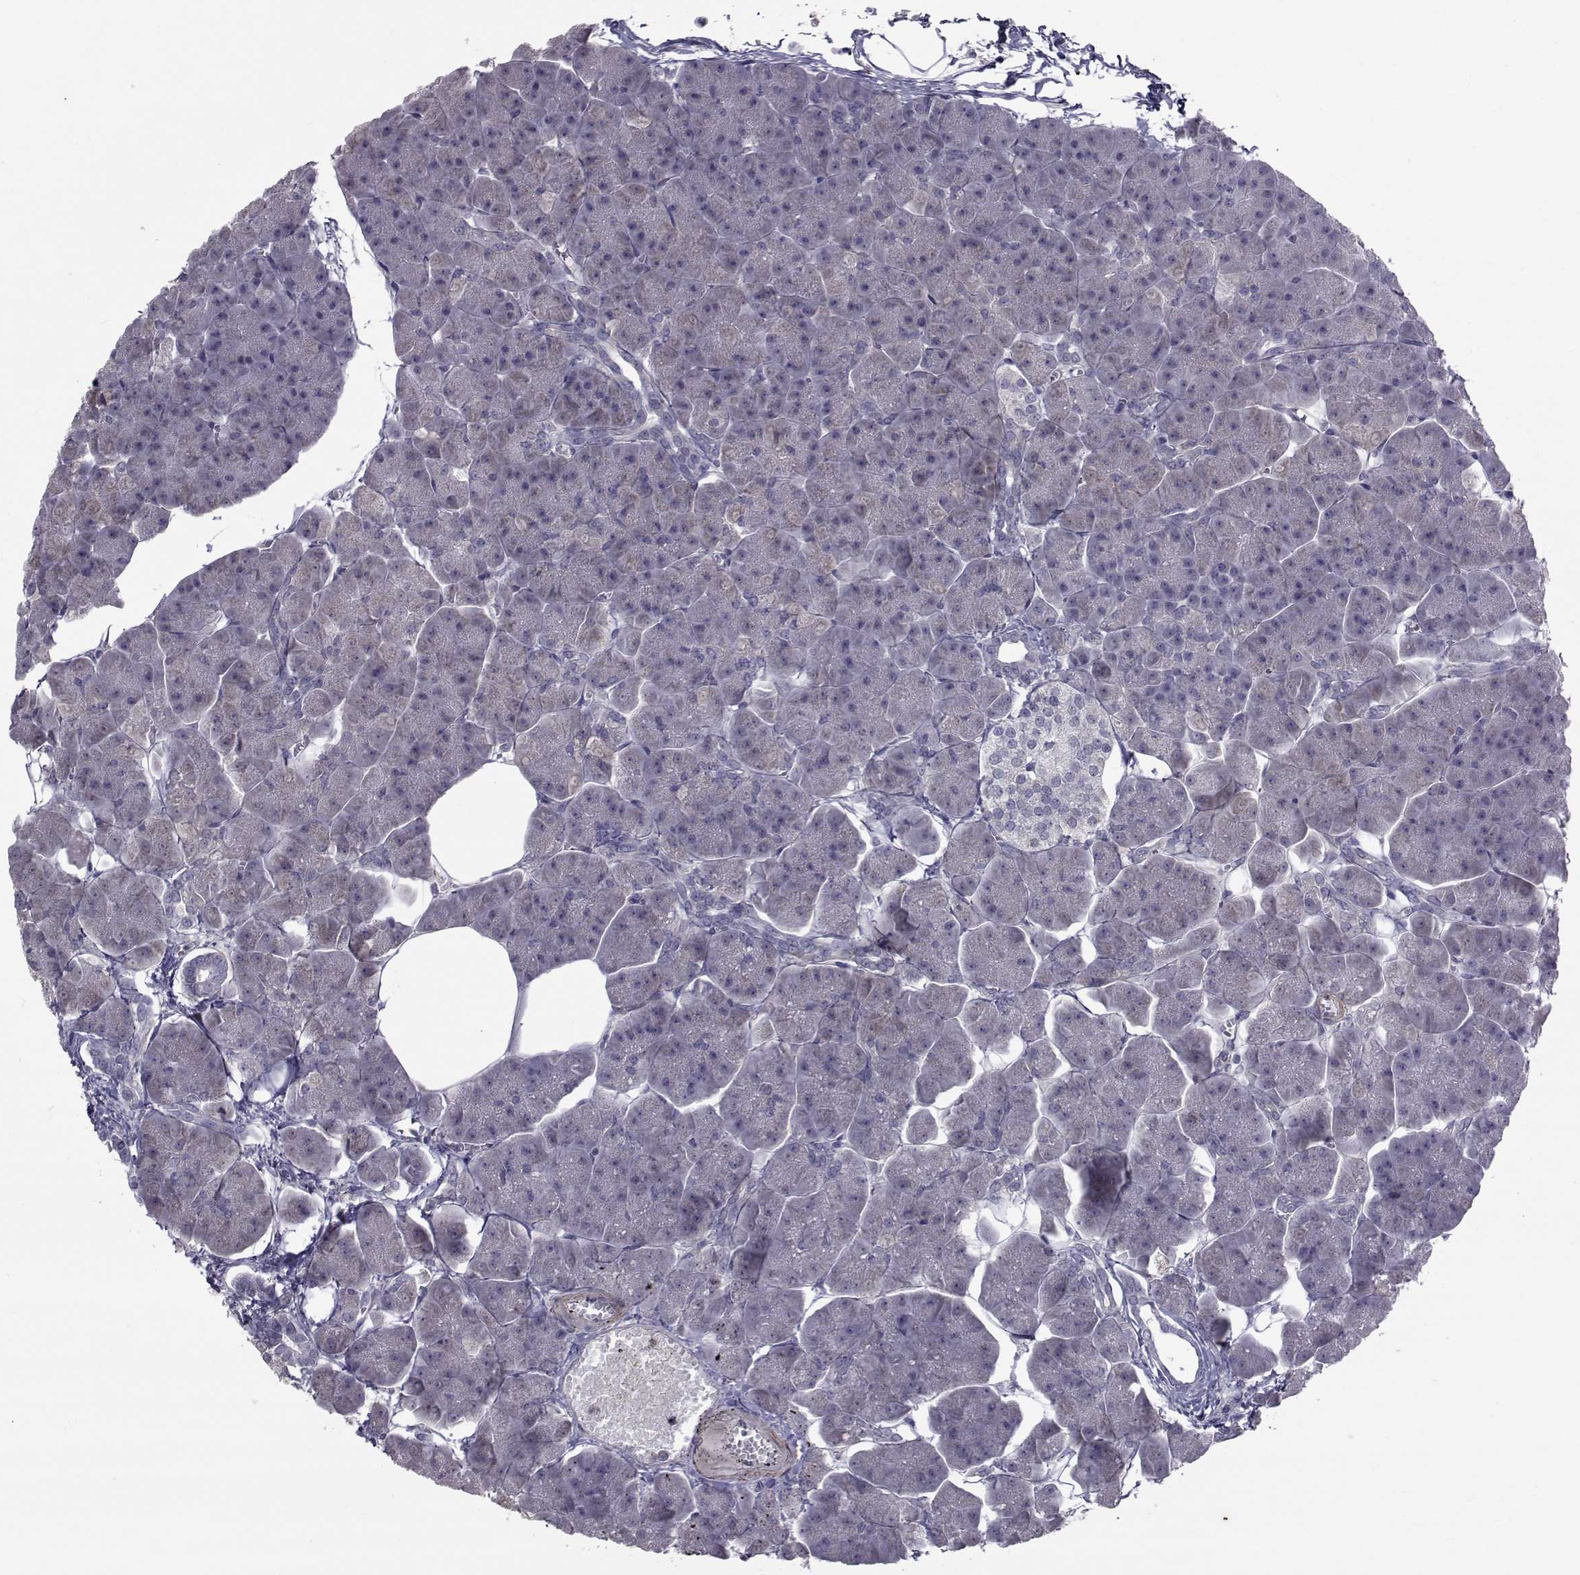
{"staining": {"intensity": "negative", "quantity": "none", "location": "none"}, "tissue": "pancreas", "cell_type": "Exocrine glandular cells", "image_type": "normal", "snomed": [{"axis": "morphology", "description": "Normal tissue, NOS"}, {"axis": "topography", "description": "Adipose tissue"}, {"axis": "topography", "description": "Pancreas"}, {"axis": "topography", "description": "Peripheral nerve tissue"}], "caption": "This is an IHC photomicrograph of normal human pancreas. There is no staining in exocrine glandular cells.", "gene": "CFAP74", "patient": {"sex": "female", "age": 58}}